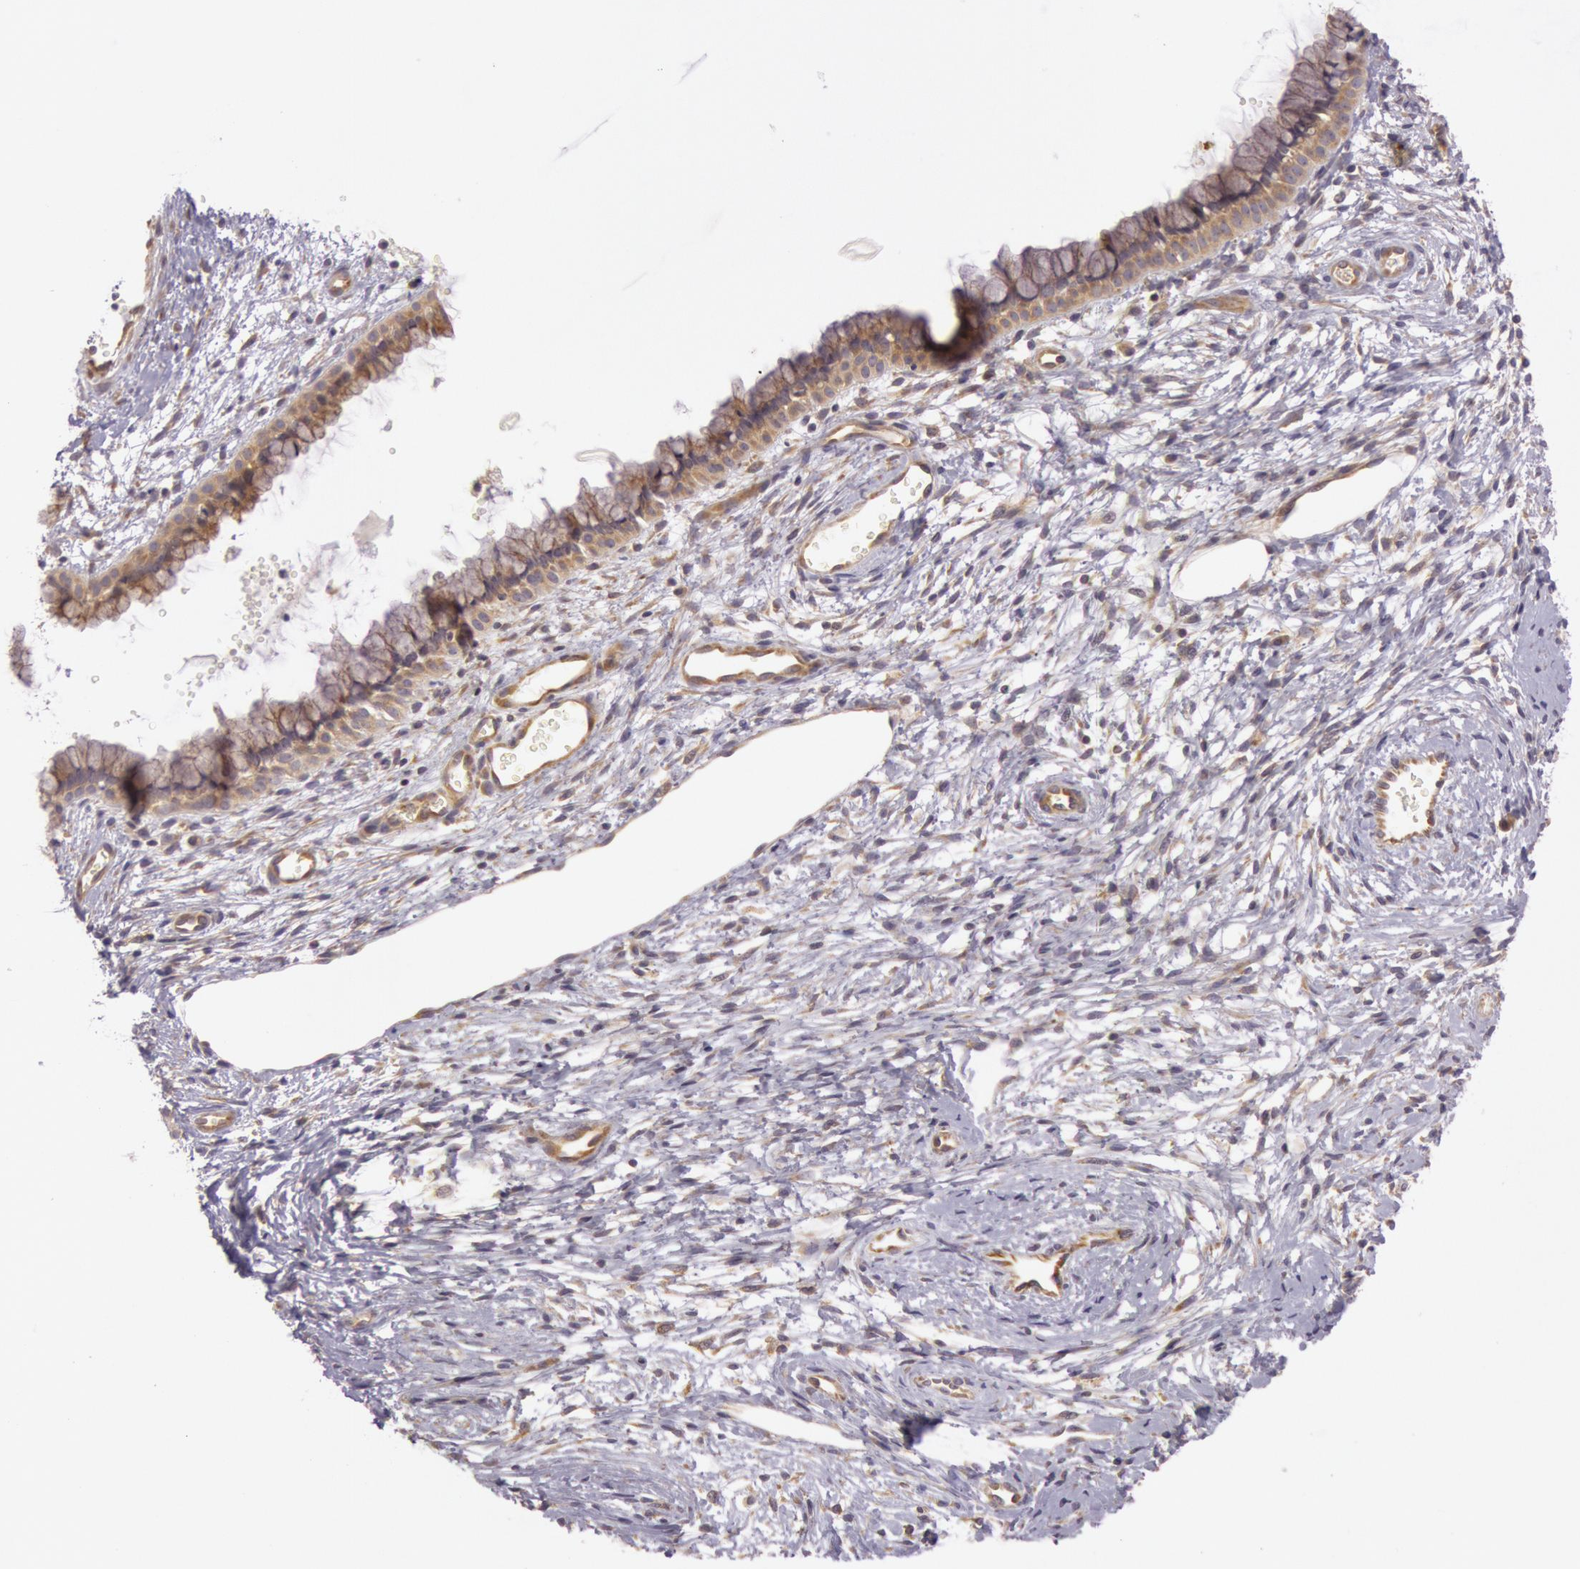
{"staining": {"intensity": "weak", "quantity": ">75%", "location": "cytoplasmic/membranous"}, "tissue": "cervix", "cell_type": "Glandular cells", "image_type": "normal", "snomed": [{"axis": "morphology", "description": "Normal tissue, NOS"}, {"axis": "topography", "description": "Cervix"}], "caption": "Immunohistochemistry (IHC) (DAB (3,3'-diaminobenzidine)) staining of unremarkable human cervix demonstrates weak cytoplasmic/membranous protein staining in approximately >75% of glandular cells.", "gene": "CHUK", "patient": {"sex": "female", "age": 39}}